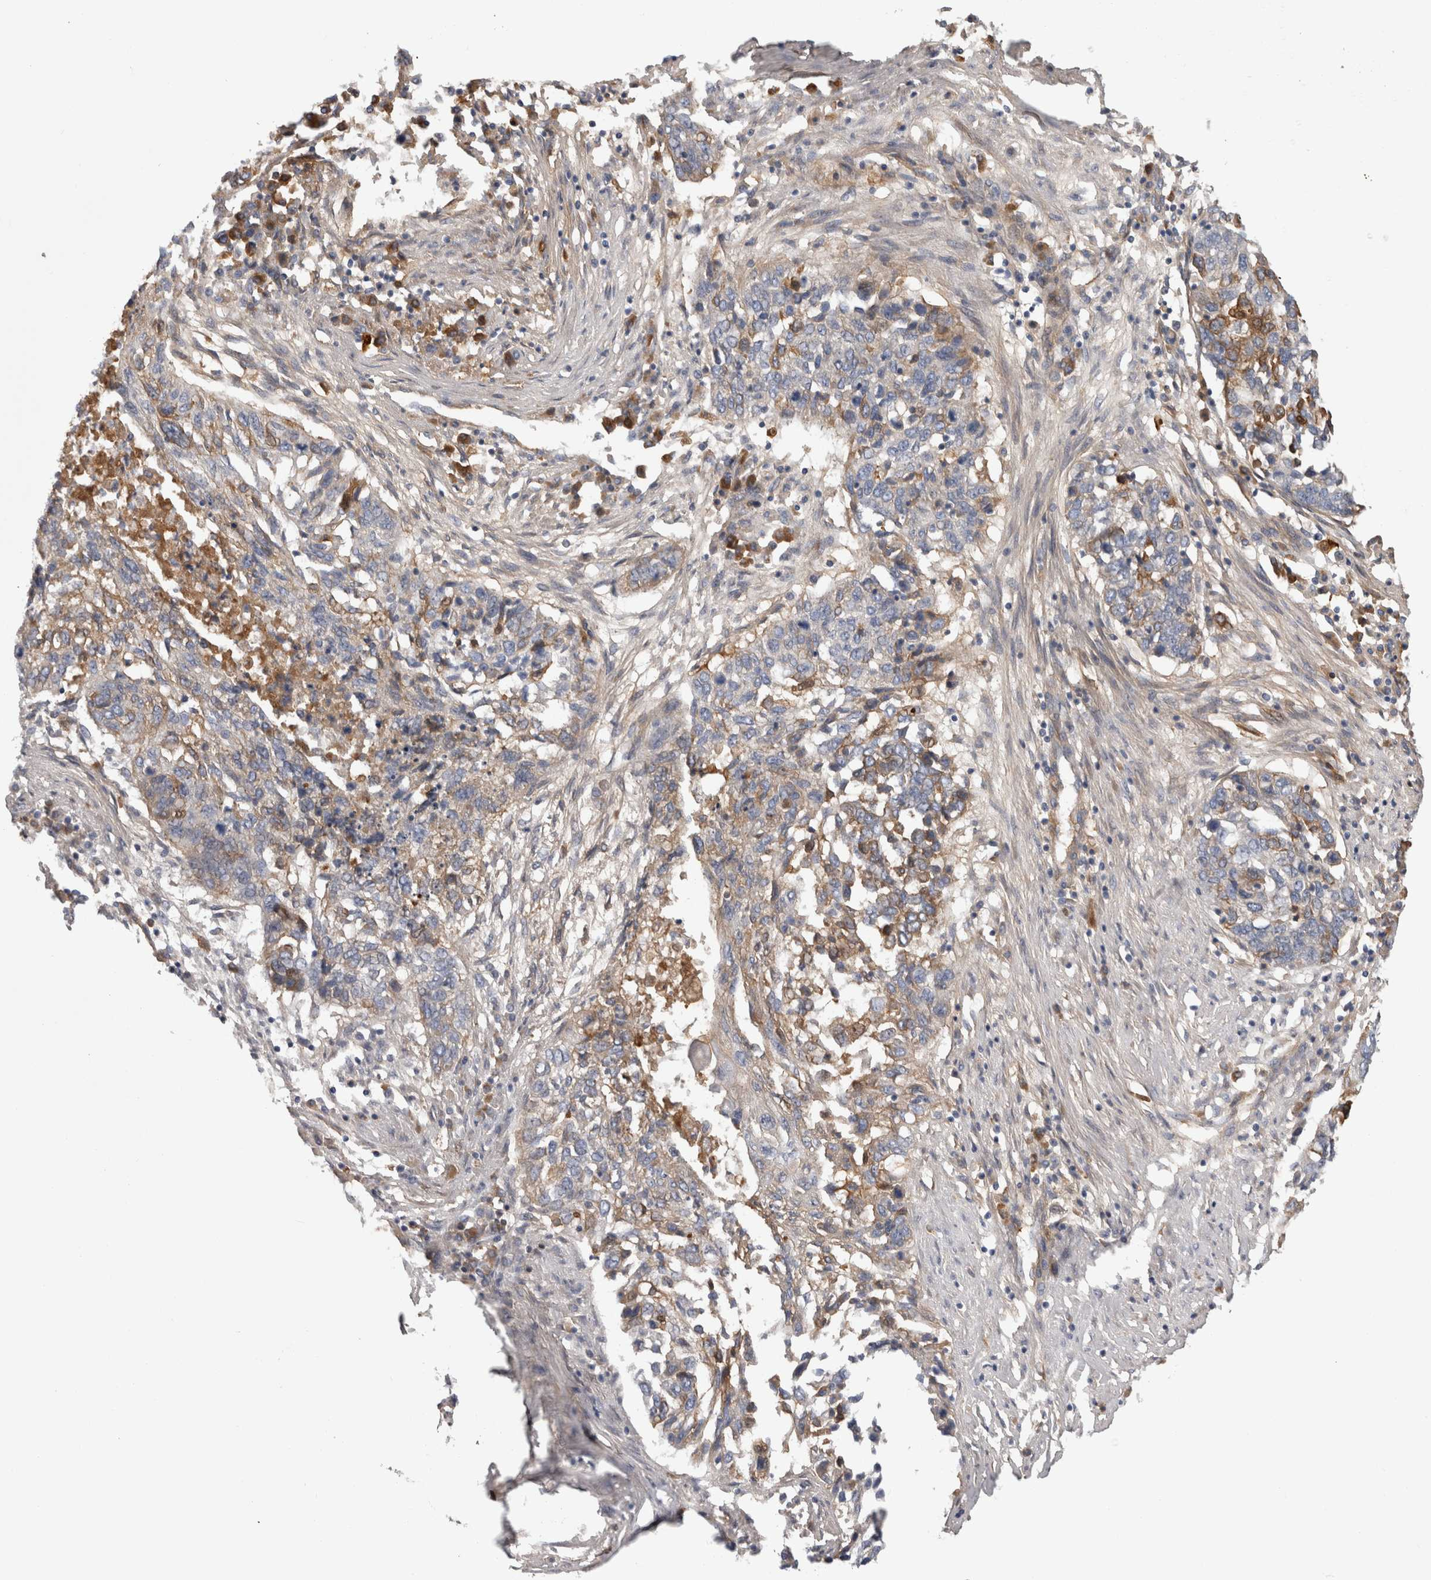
{"staining": {"intensity": "moderate", "quantity": "<25%", "location": "cytoplasmic/membranous"}, "tissue": "lung cancer", "cell_type": "Tumor cells", "image_type": "cancer", "snomed": [{"axis": "morphology", "description": "Squamous cell carcinoma, NOS"}, {"axis": "topography", "description": "Lung"}], "caption": "The photomicrograph shows immunohistochemical staining of squamous cell carcinoma (lung). There is moderate cytoplasmic/membranous expression is appreciated in approximately <25% of tumor cells.", "gene": "TBCE", "patient": {"sex": "female", "age": 63}}